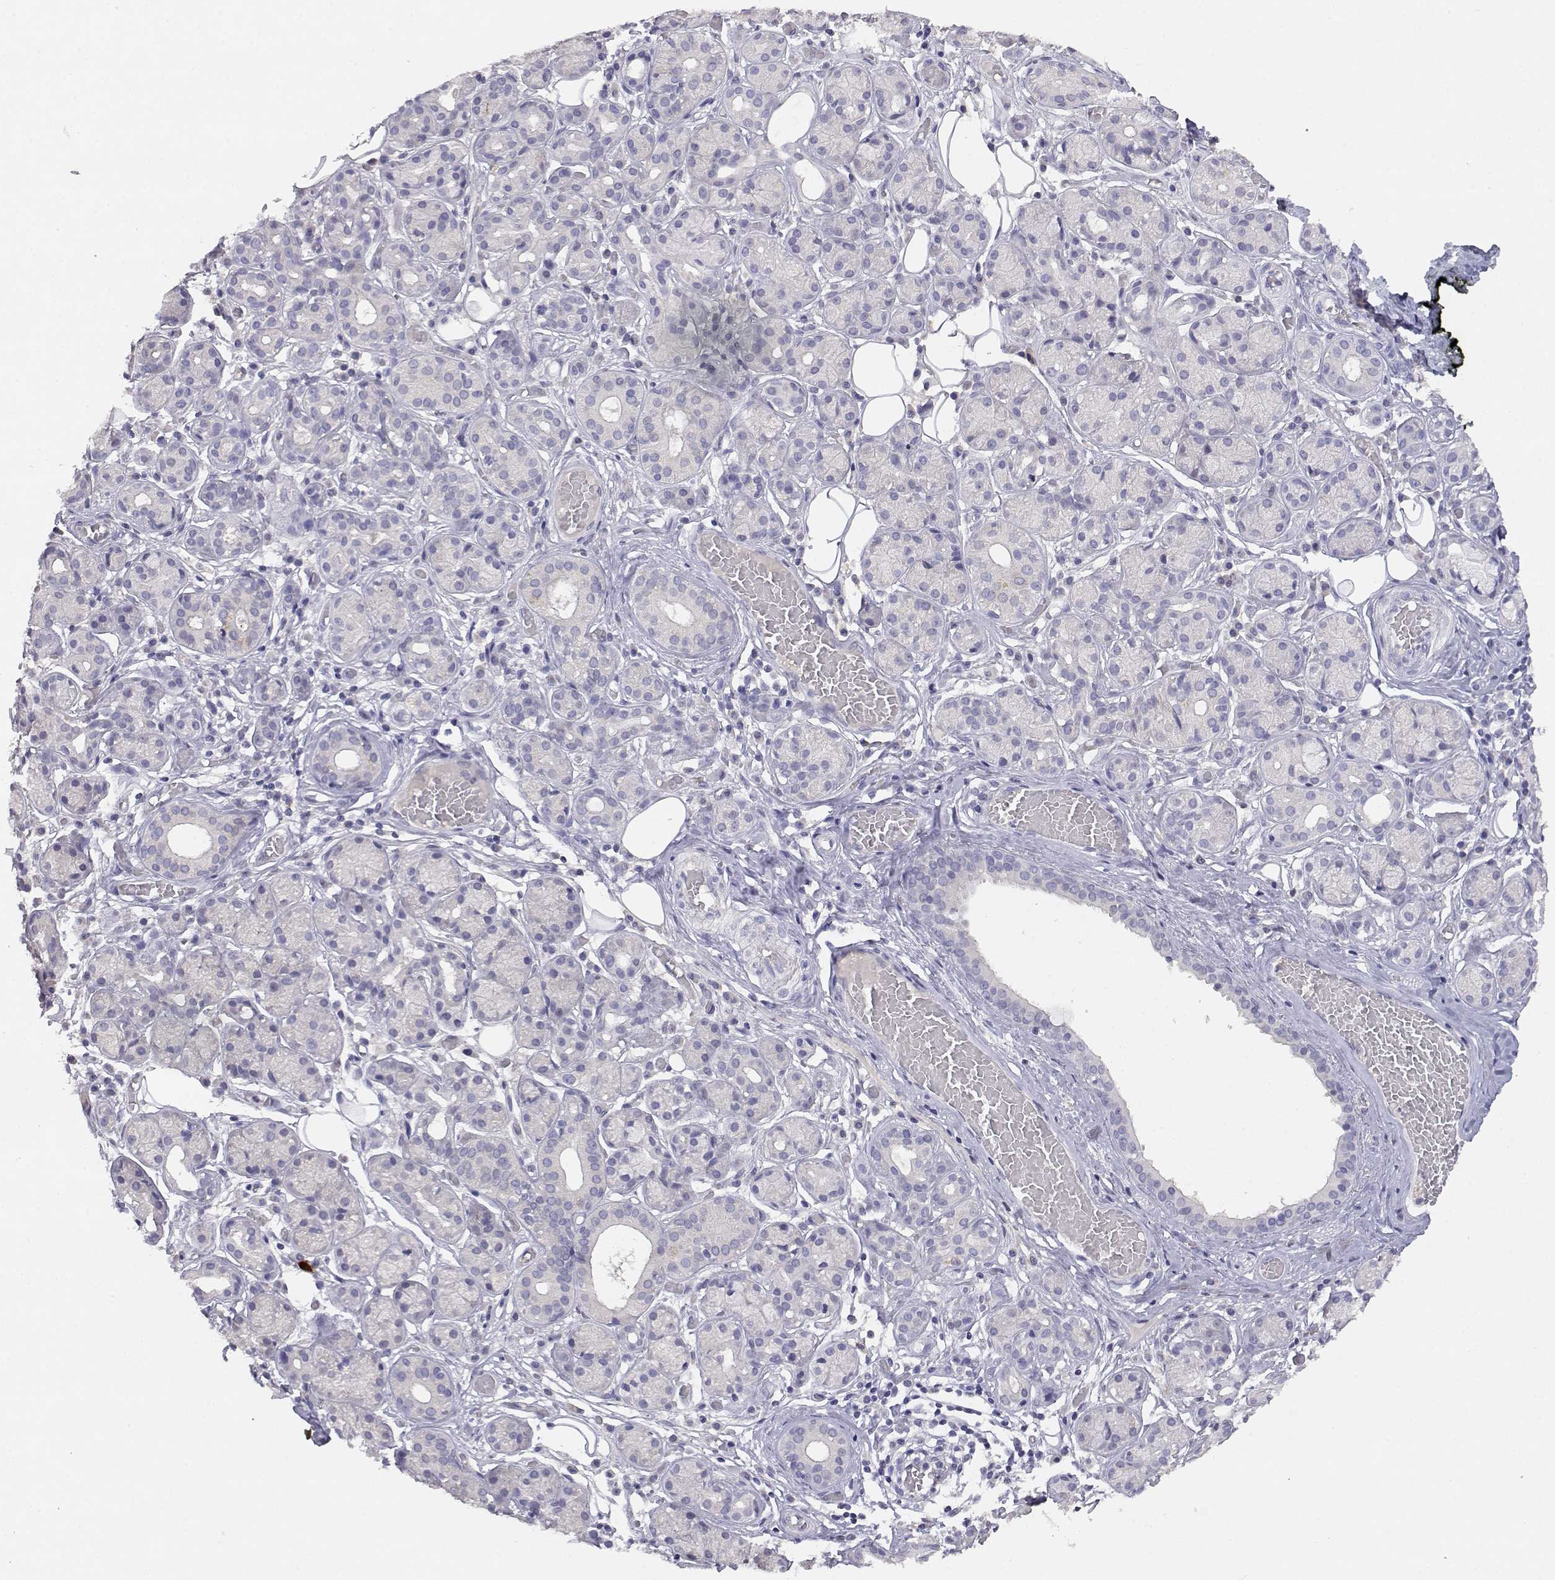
{"staining": {"intensity": "negative", "quantity": "none", "location": "none"}, "tissue": "salivary gland", "cell_type": "Glandular cells", "image_type": "normal", "snomed": [{"axis": "morphology", "description": "Normal tissue, NOS"}, {"axis": "topography", "description": "Salivary gland"}, {"axis": "topography", "description": "Peripheral nerve tissue"}], "caption": "Immunohistochemistry (IHC) micrograph of normal salivary gland: salivary gland stained with DAB (3,3'-diaminobenzidine) displays no significant protein expression in glandular cells.", "gene": "ADA", "patient": {"sex": "male", "age": 71}}